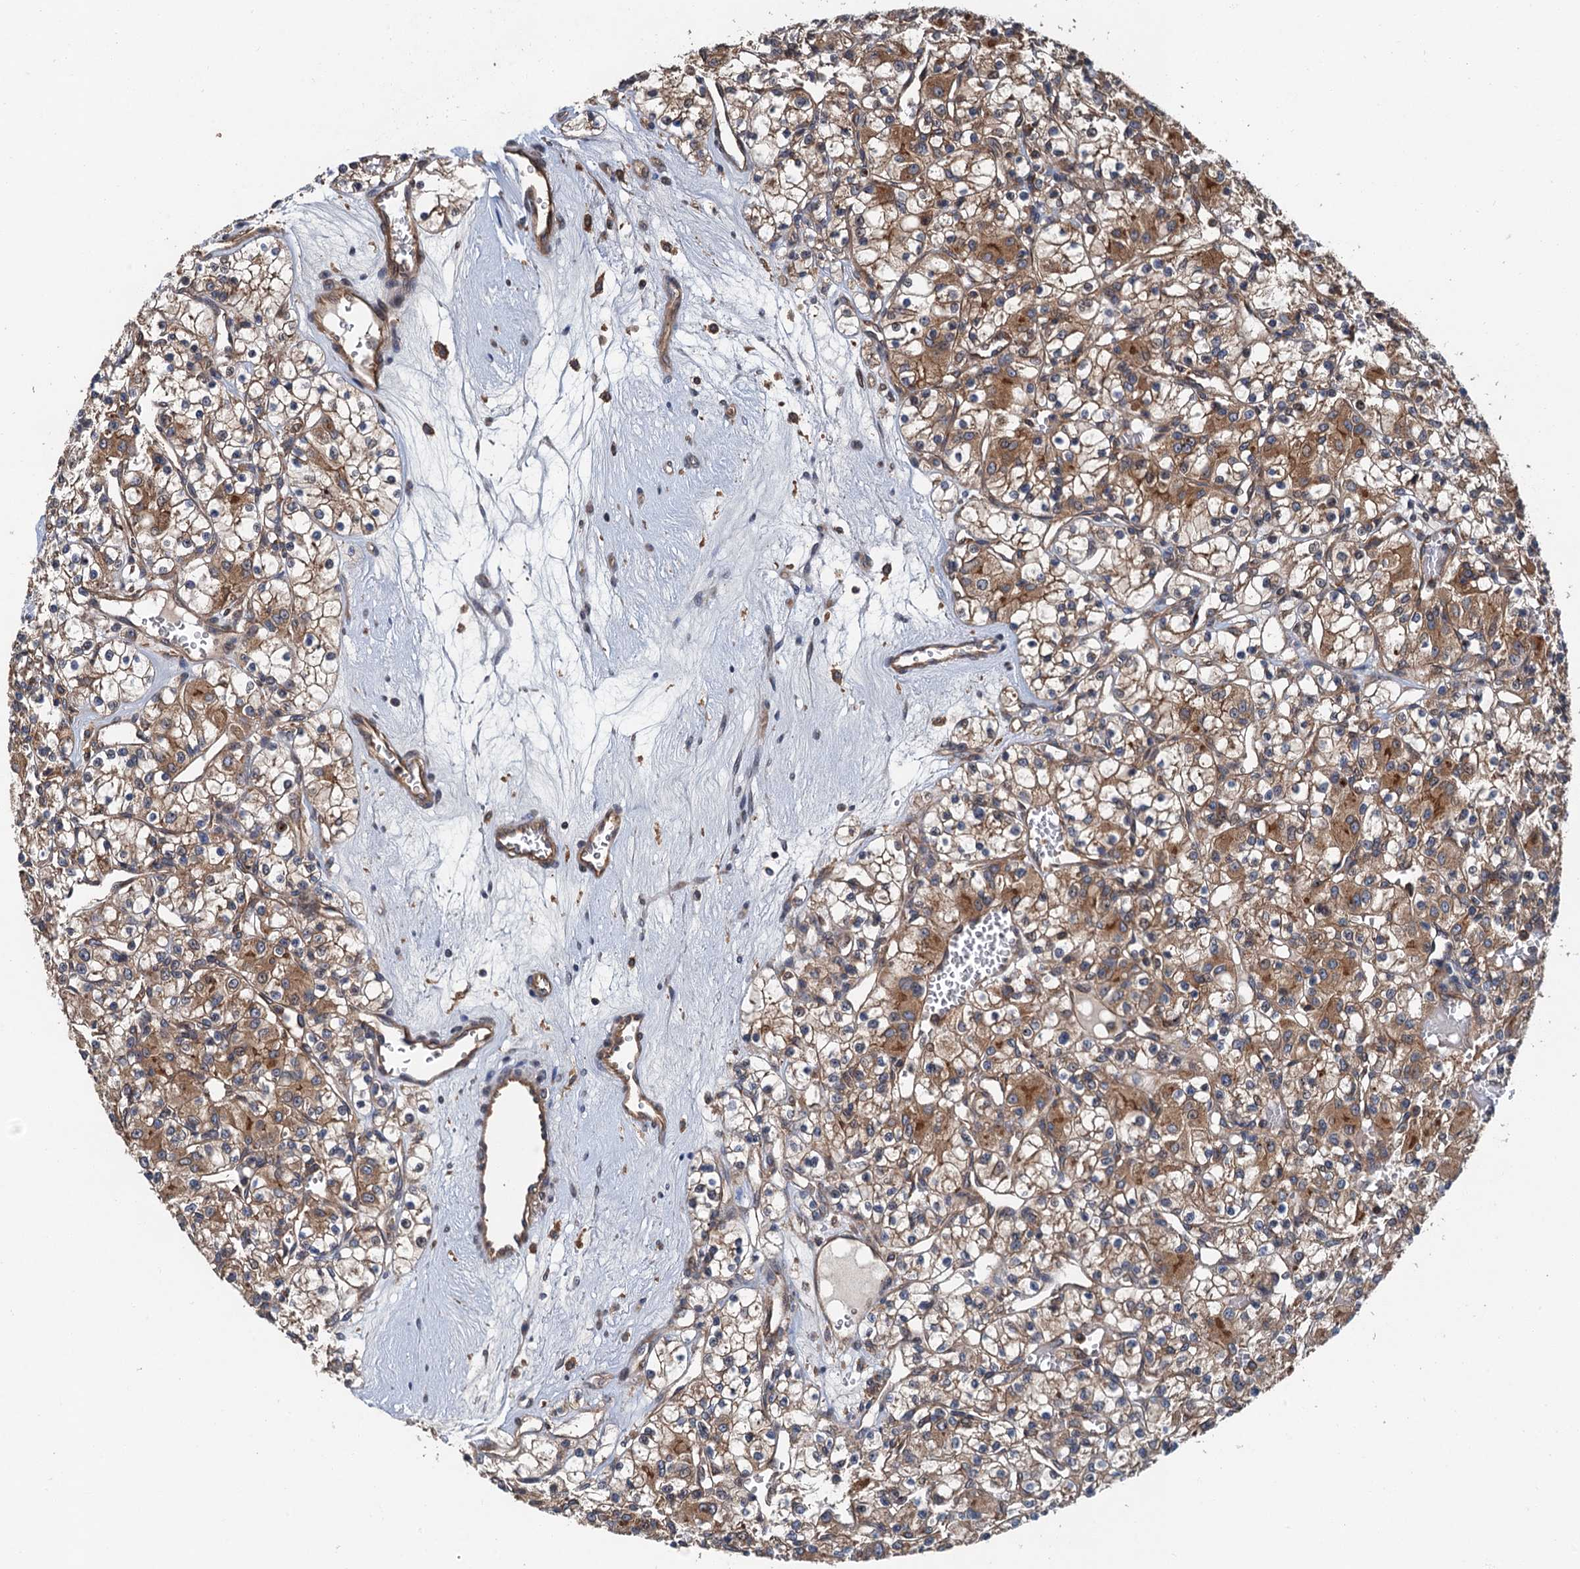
{"staining": {"intensity": "moderate", "quantity": "25%-75%", "location": "cytoplasmic/membranous"}, "tissue": "renal cancer", "cell_type": "Tumor cells", "image_type": "cancer", "snomed": [{"axis": "morphology", "description": "Adenocarcinoma, NOS"}, {"axis": "topography", "description": "Kidney"}], "caption": "Moderate cytoplasmic/membranous staining for a protein is identified in approximately 25%-75% of tumor cells of renal cancer (adenocarcinoma) using immunohistochemistry.", "gene": "COG3", "patient": {"sex": "female", "age": 59}}